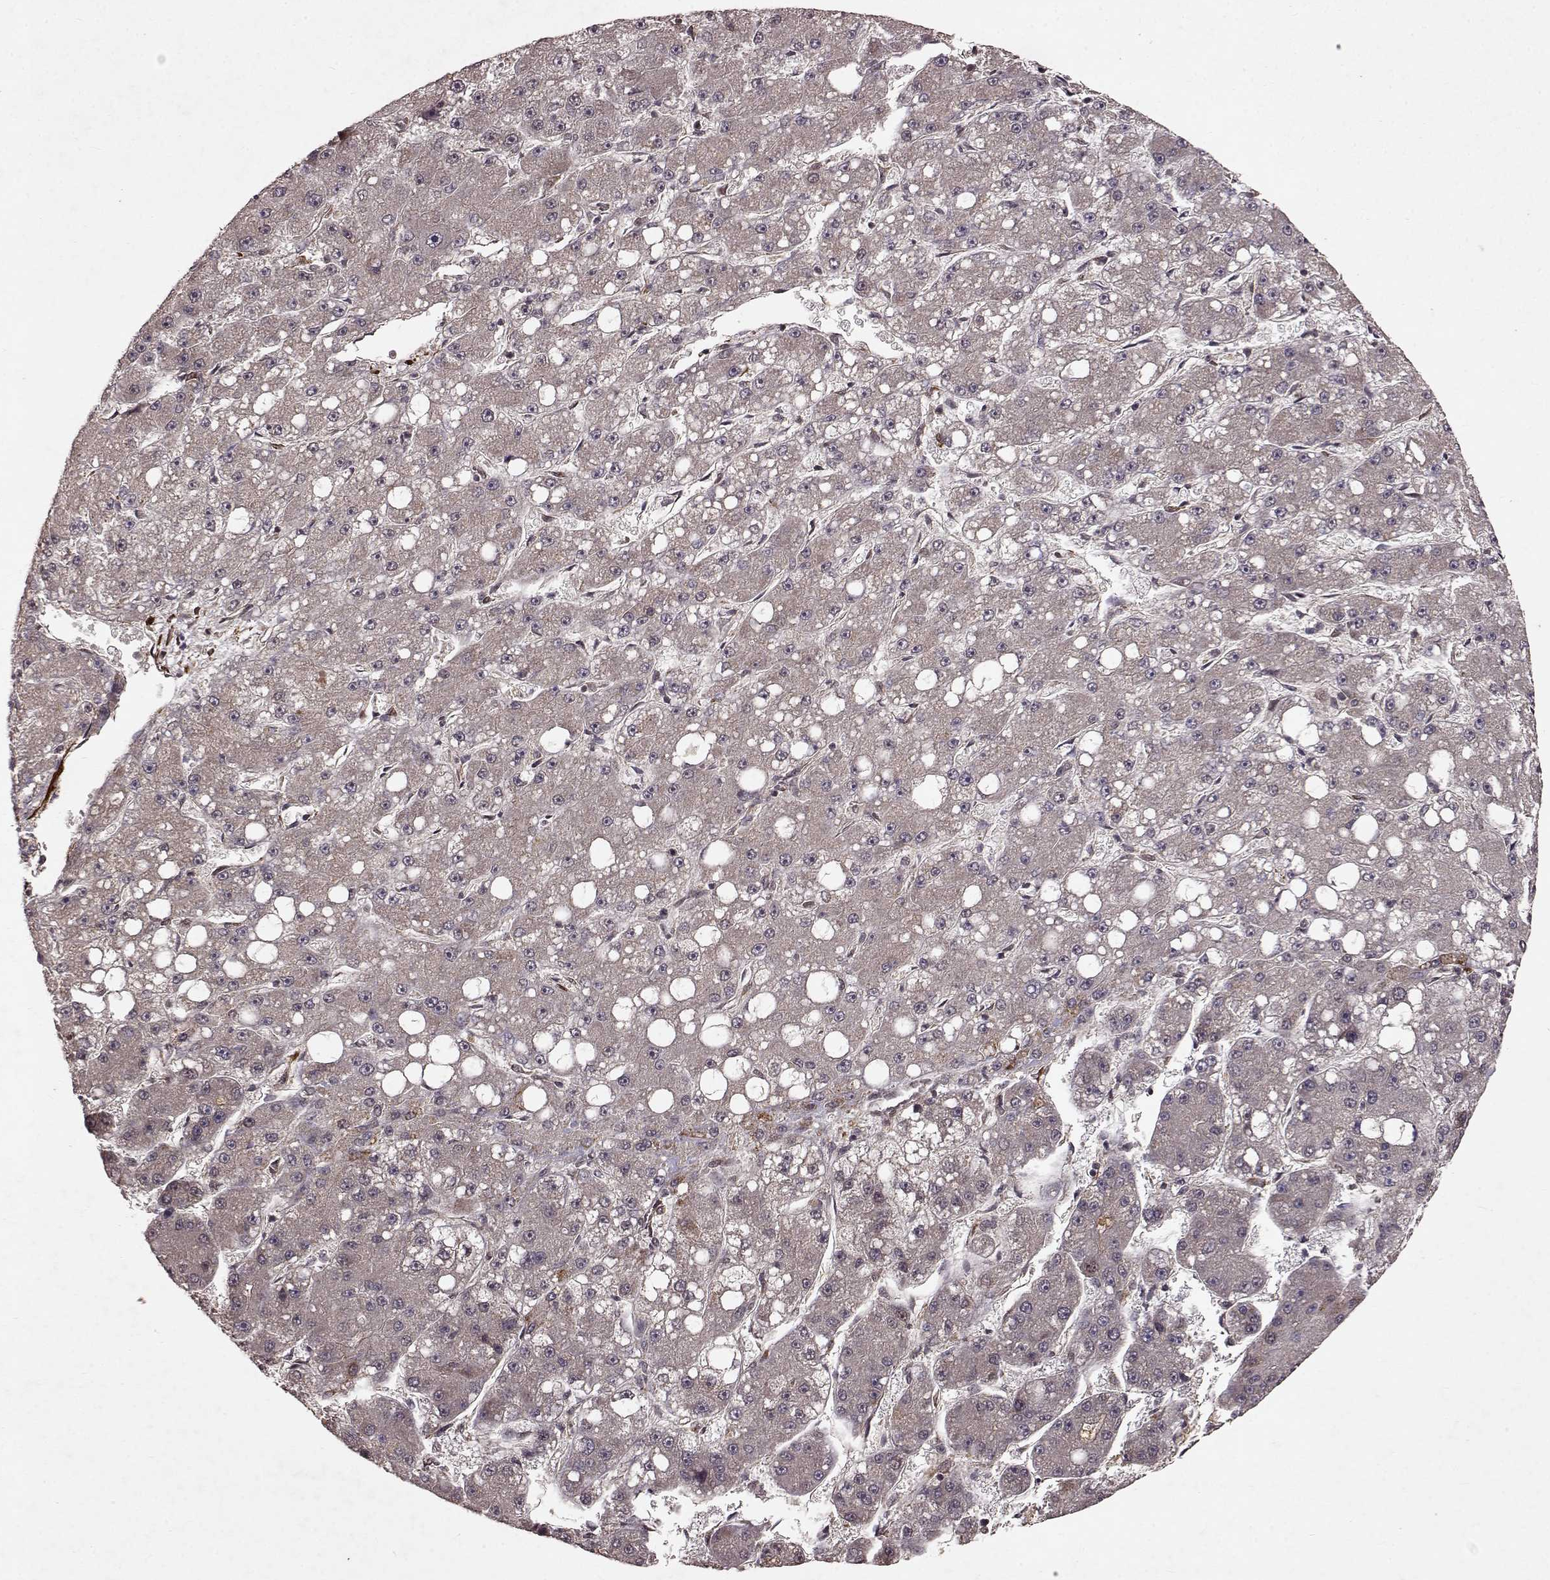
{"staining": {"intensity": "weak", "quantity": ">75%", "location": "cytoplasmic/membranous"}, "tissue": "liver cancer", "cell_type": "Tumor cells", "image_type": "cancer", "snomed": [{"axis": "morphology", "description": "Carcinoma, Hepatocellular, NOS"}, {"axis": "topography", "description": "Liver"}], "caption": "Brown immunohistochemical staining in human liver cancer exhibits weak cytoplasmic/membranous staining in approximately >75% of tumor cells. (brown staining indicates protein expression, while blue staining denotes nuclei).", "gene": "FSTL1", "patient": {"sex": "male", "age": 67}}